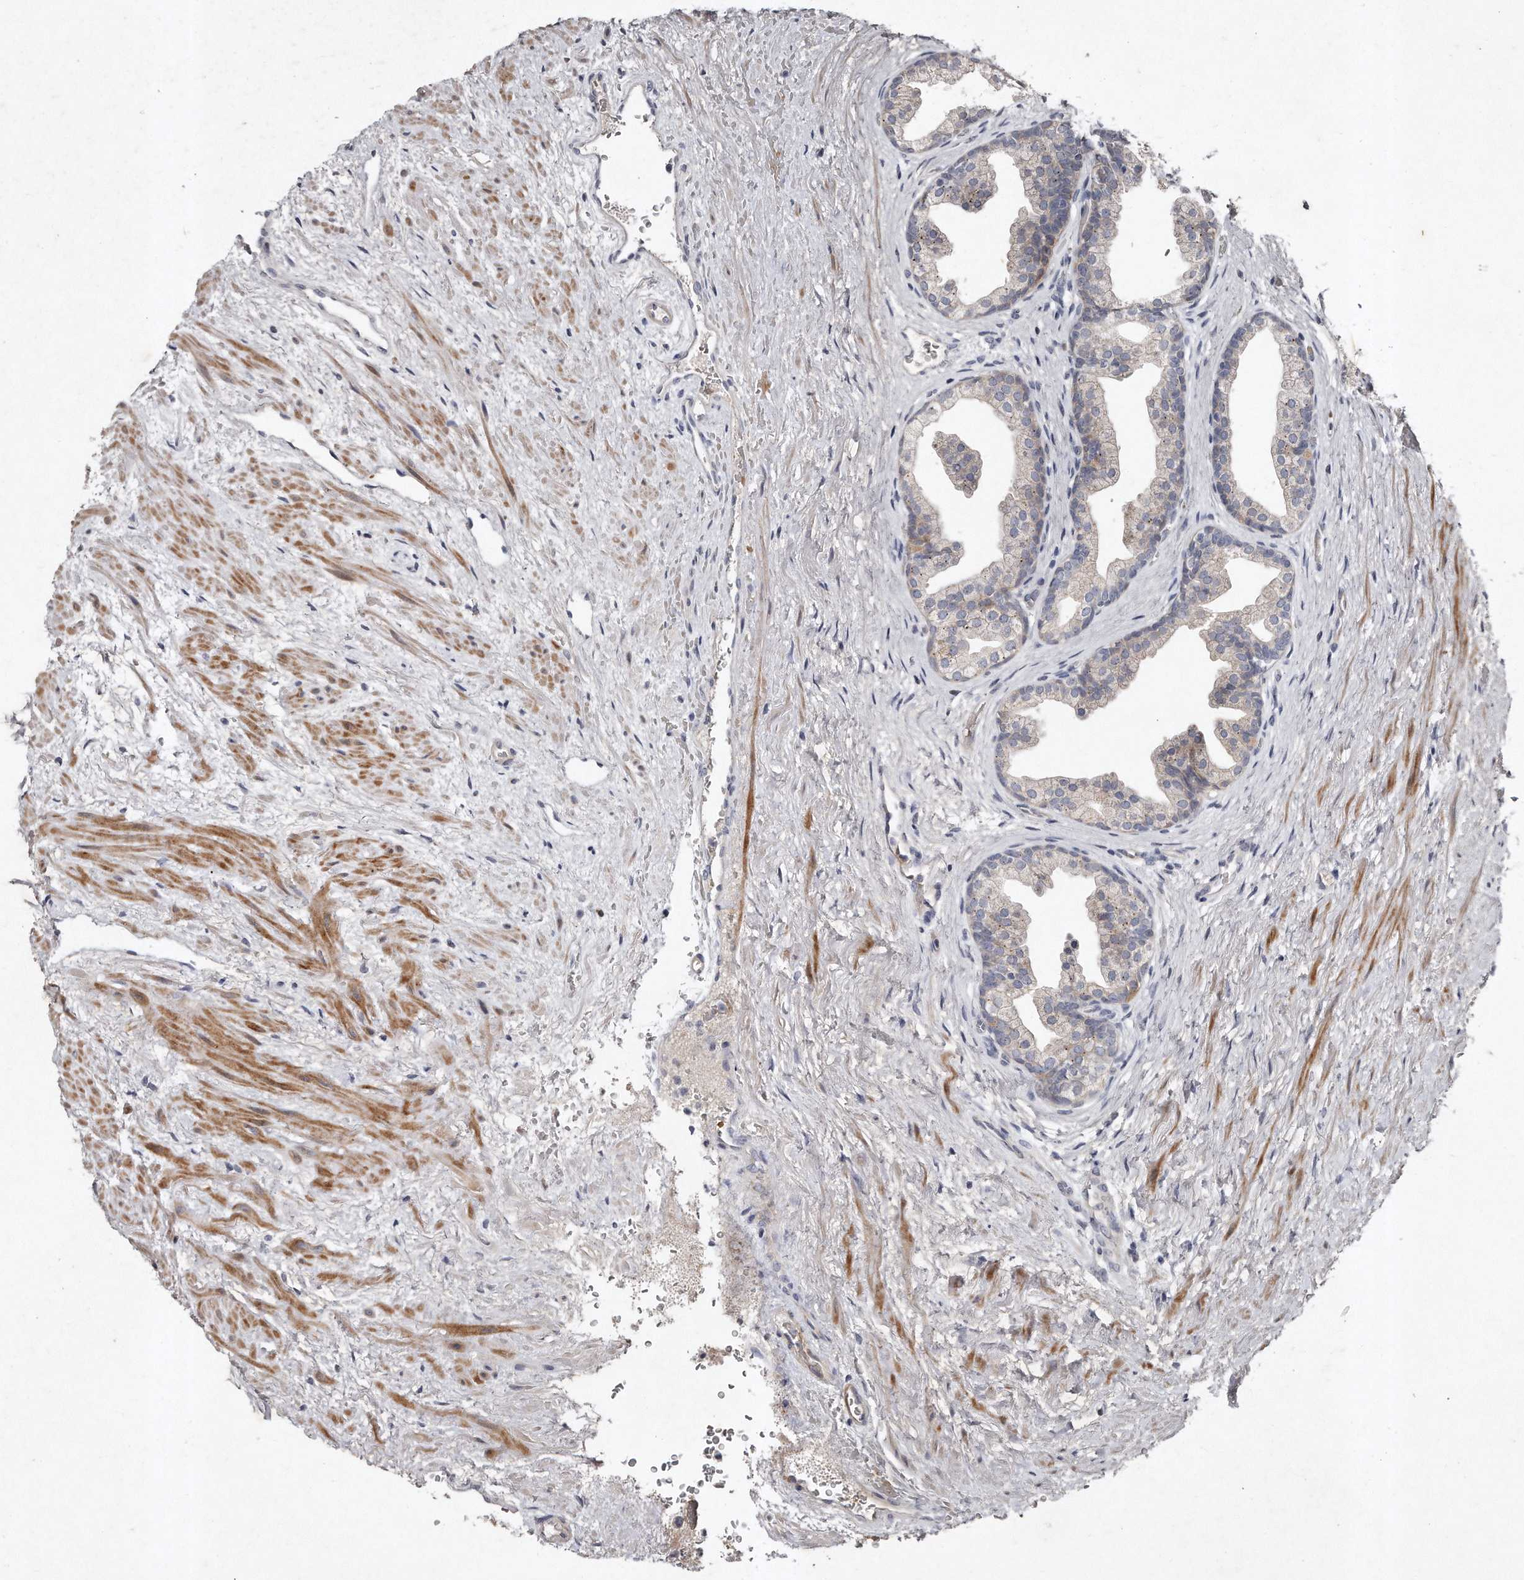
{"staining": {"intensity": "negative", "quantity": "none", "location": "none"}, "tissue": "prostate", "cell_type": "Glandular cells", "image_type": "normal", "snomed": [{"axis": "morphology", "description": "Normal tissue, NOS"}, {"axis": "topography", "description": "Prostate"}], "caption": "High power microscopy histopathology image of an IHC photomicrograph of unremarkable prostate, revealing no significant staining in glandular cells. (DAB immunohistochemistry, high magnification).", "gene": "TECR", "patient": {"sex": "male", "age": 48}}